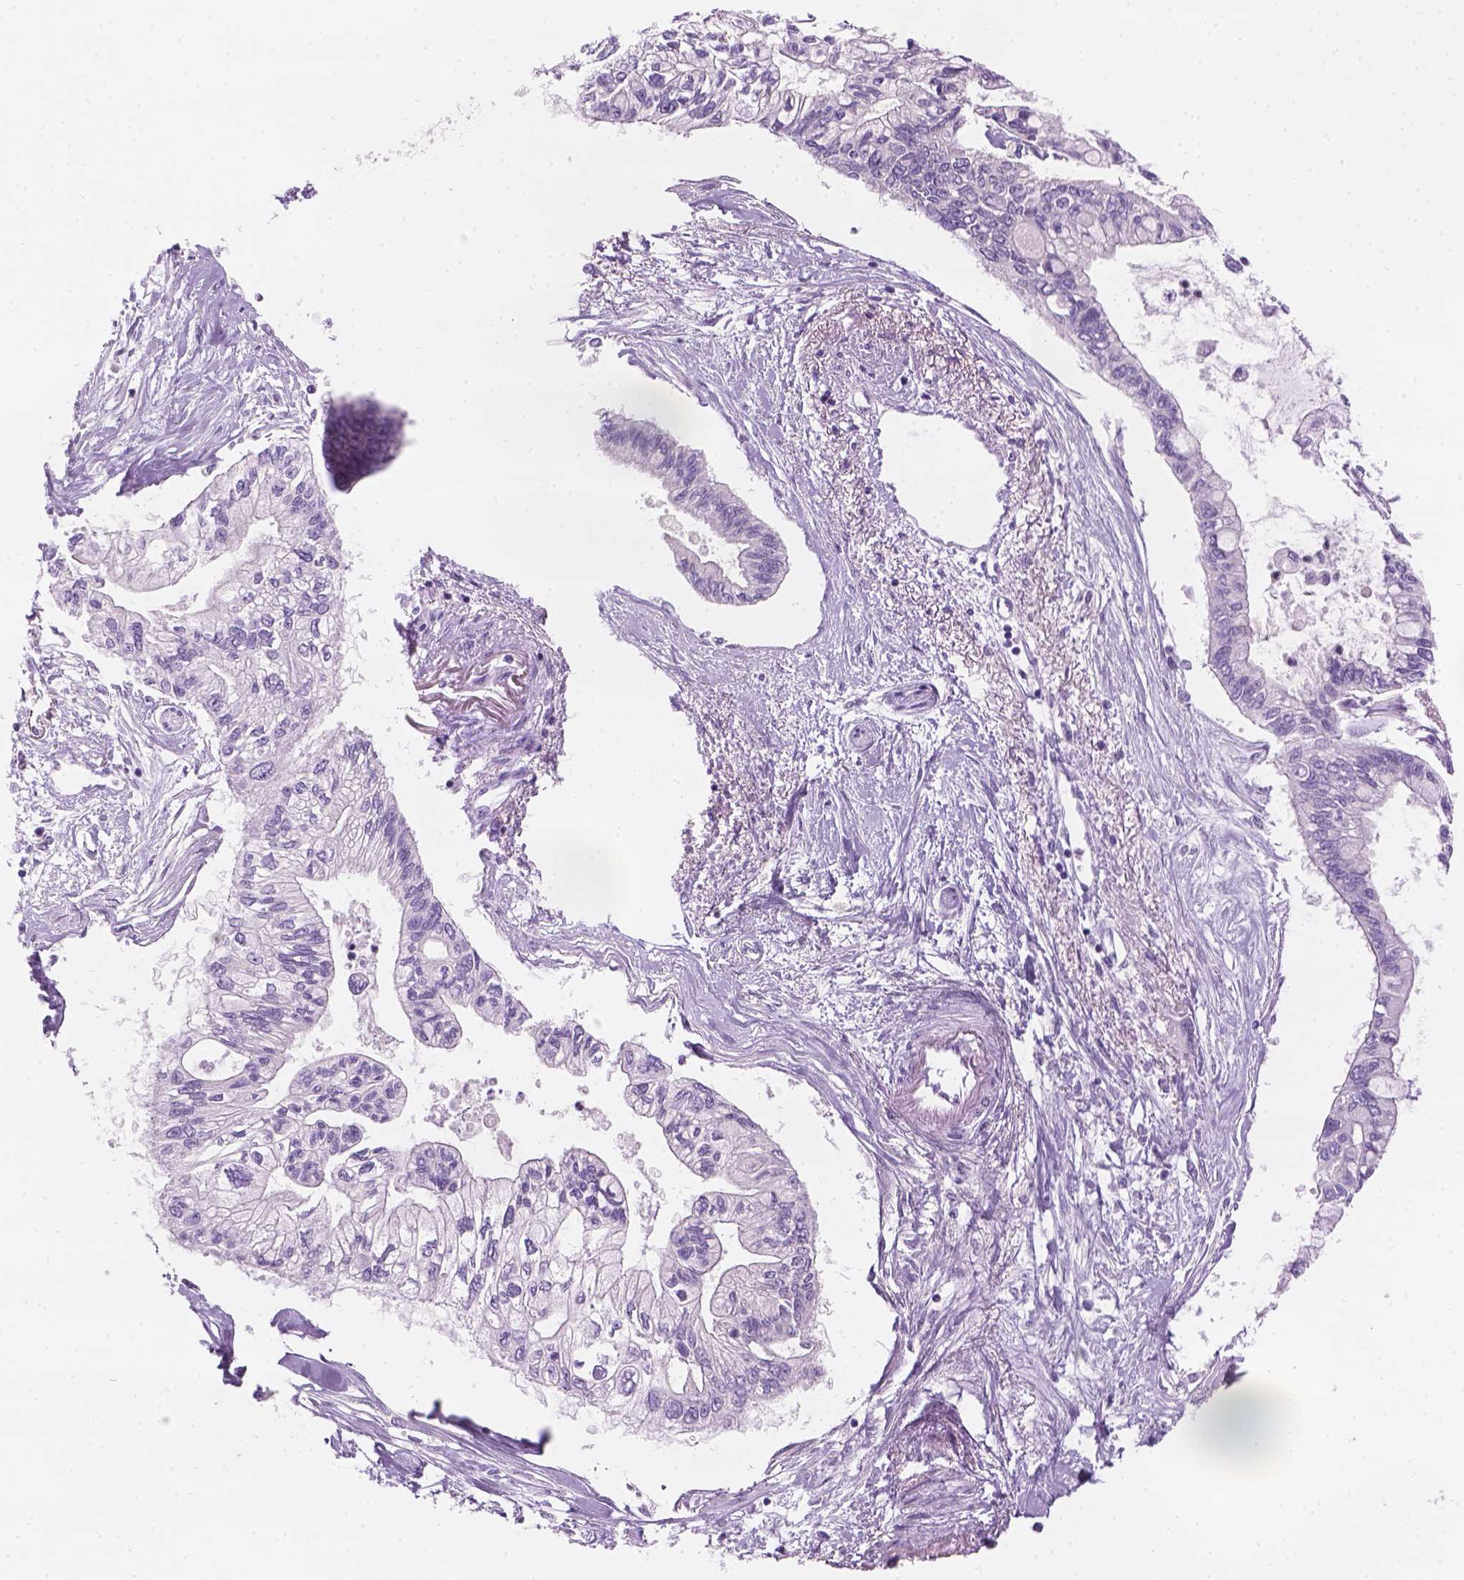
{"staining": {"intensity": "negative", "quantity": "none", "location": "none"}, "tissue": "pancreatic cancer", "cell_type": "Tumor cells", "image_type": "cancer", "snomed": [{"axis": "morphology", "description": "Adenocarcinoma, NOS"}, {"axis": "topography", "description": "Pancreas"}], "caption": "Immunohistochemistry of human pancreatic cancer shows no expression in tumor cells.", "gene": "TTC29", "patient": {"sex": "female", "age": 77}}